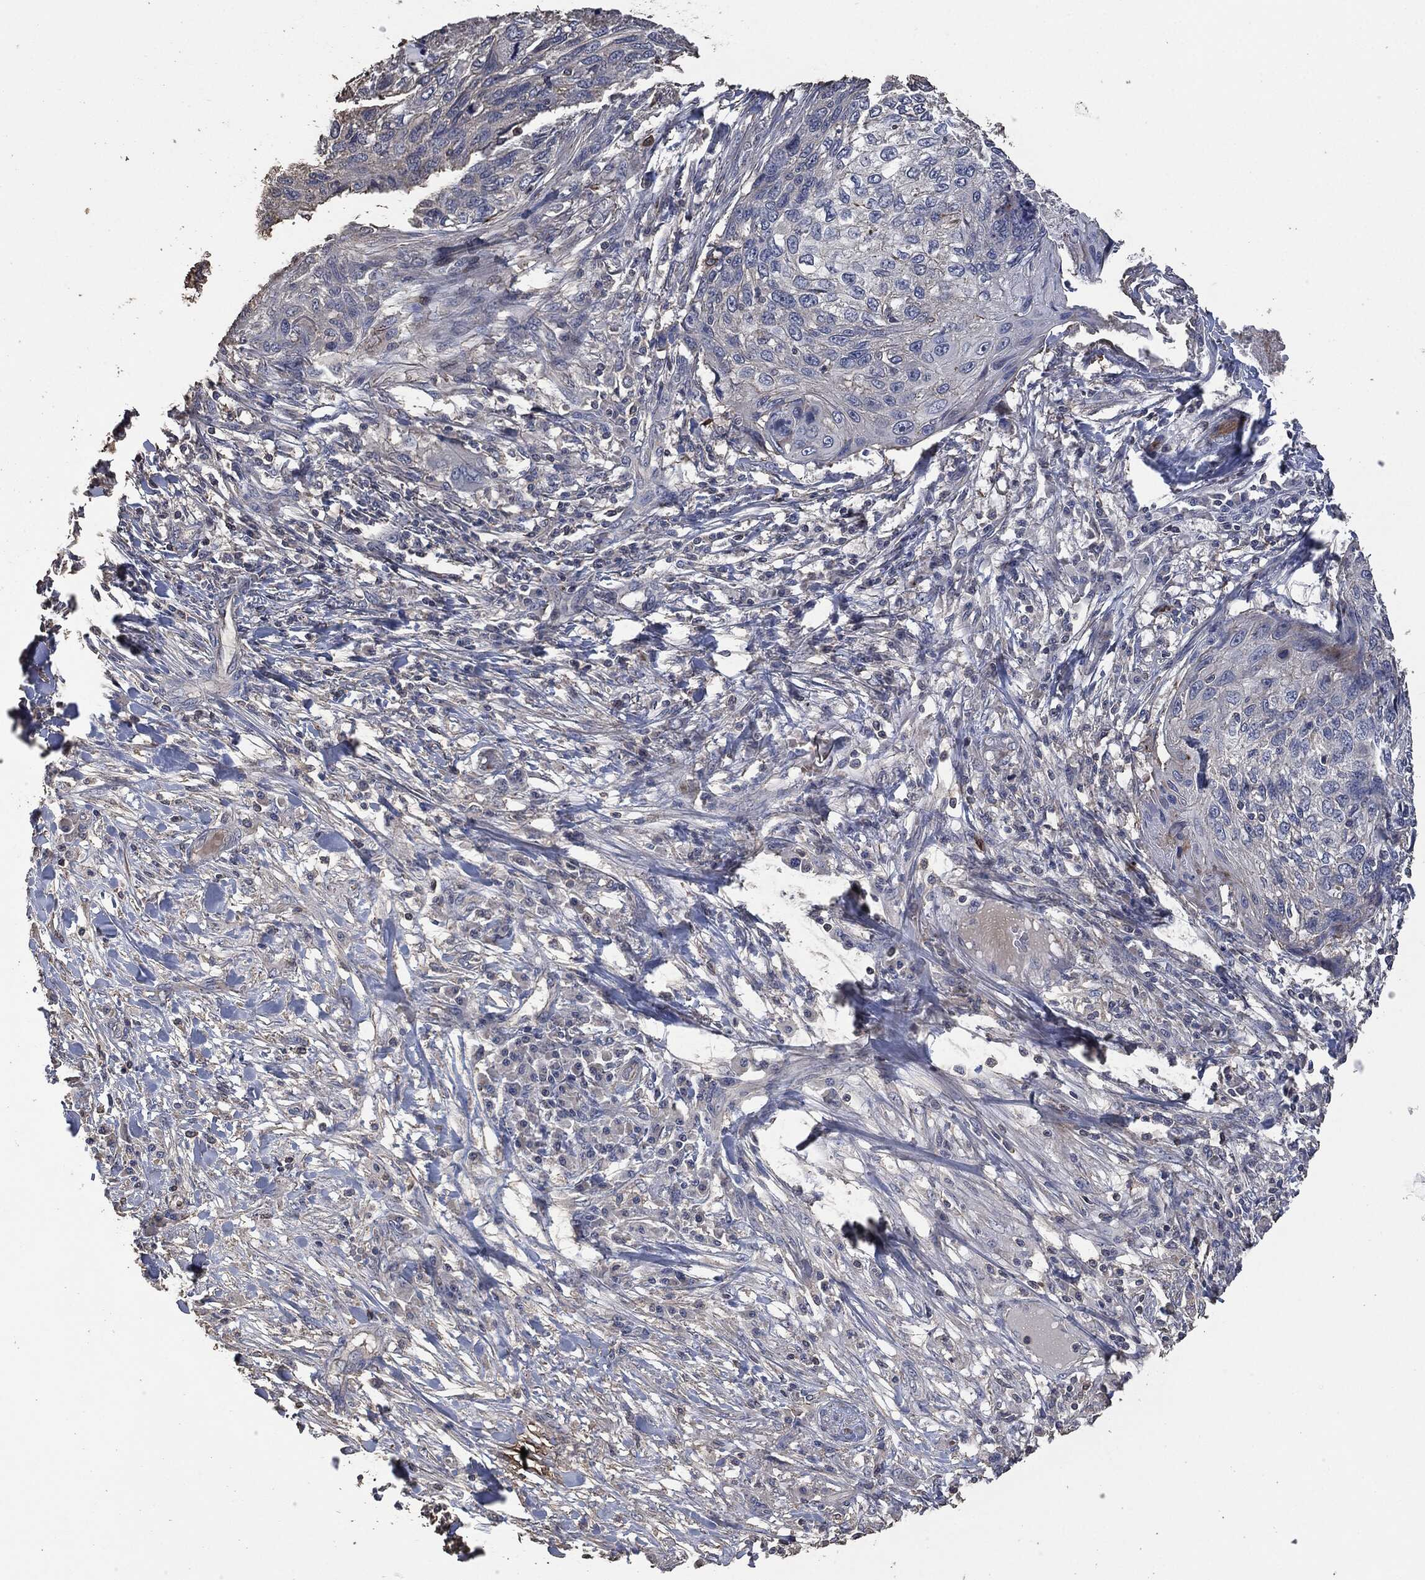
{"staining": {"intensity": "negative", "quantity": "none", "location": "none"}, "tissue": "skin cancer", "cell_type": "Tumor cells", "image_type": "cancer", "snomed": [{"axis": "morphology", "description": "Squamous cell carcinoma, NOS"}, {"axis": "topography", "description": "Skin"}], "caption": "A photomicrograph of human squamous cell carcinoma (skin) is negative for staining in tumor cells.", "gene": "MSLN", "patient": {"sex": "male", "age": 92}}